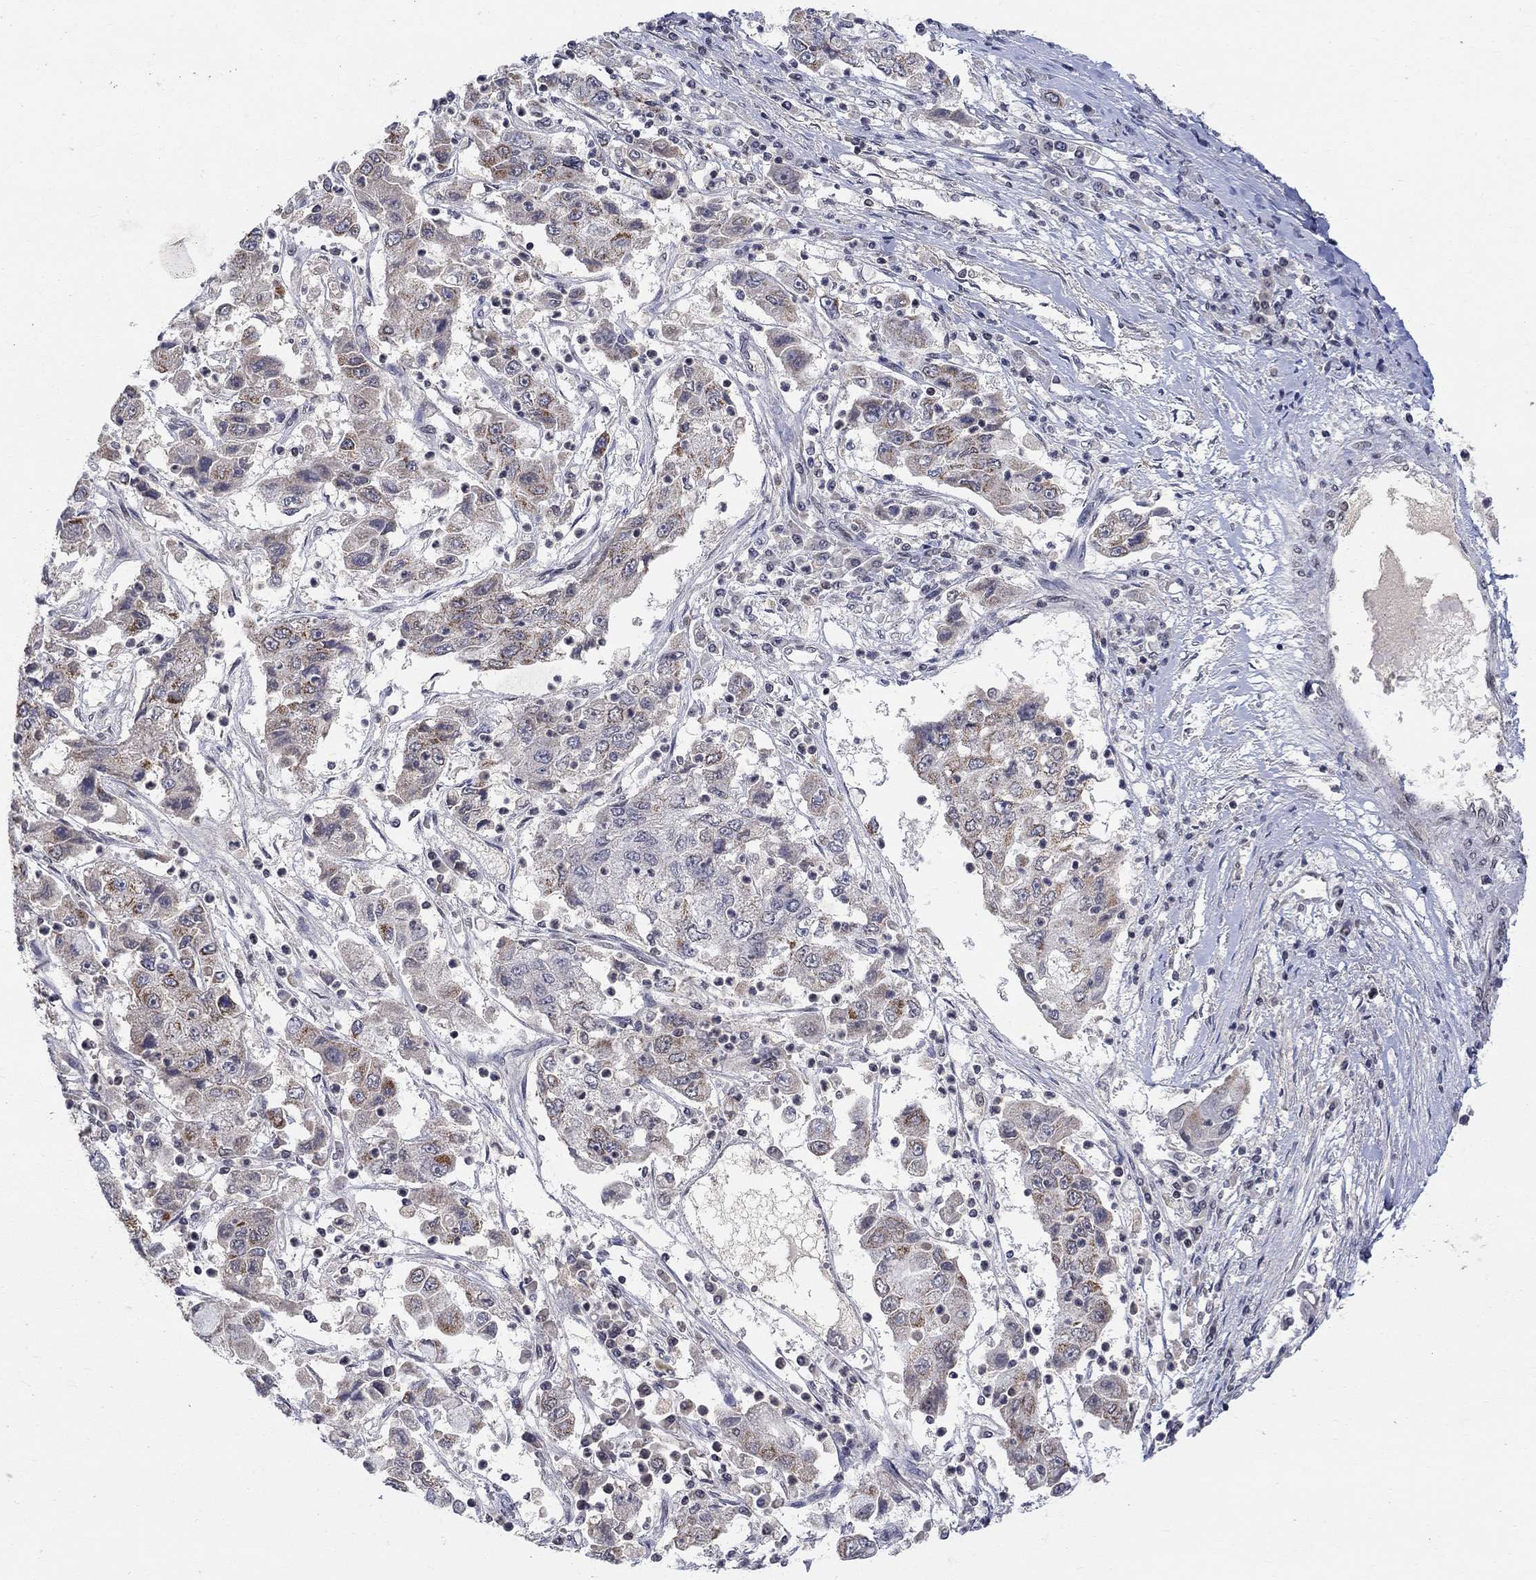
{"staining": {"intensity": "strong", "quantity": "<25%", "location": "cytoplasmic/membranous"}, "tissue": "cervical cancer", "cell_type": "Tumor cells", "image_type": "cancer", "snomed": [{"axis": "morphology", "description": "Squamous cell carcinoma, NOS"}, {"axis": "topography", "description": "Cervix"}], "caption": "Approximately <25% of tumor cells in cervical cancer demonstrate strong cytoplasmic/membranous protein positivity as visualized by brown immunohistochemical staining.", "gene": "KLF12", "patient": {"sex": "female", "age": 36}}